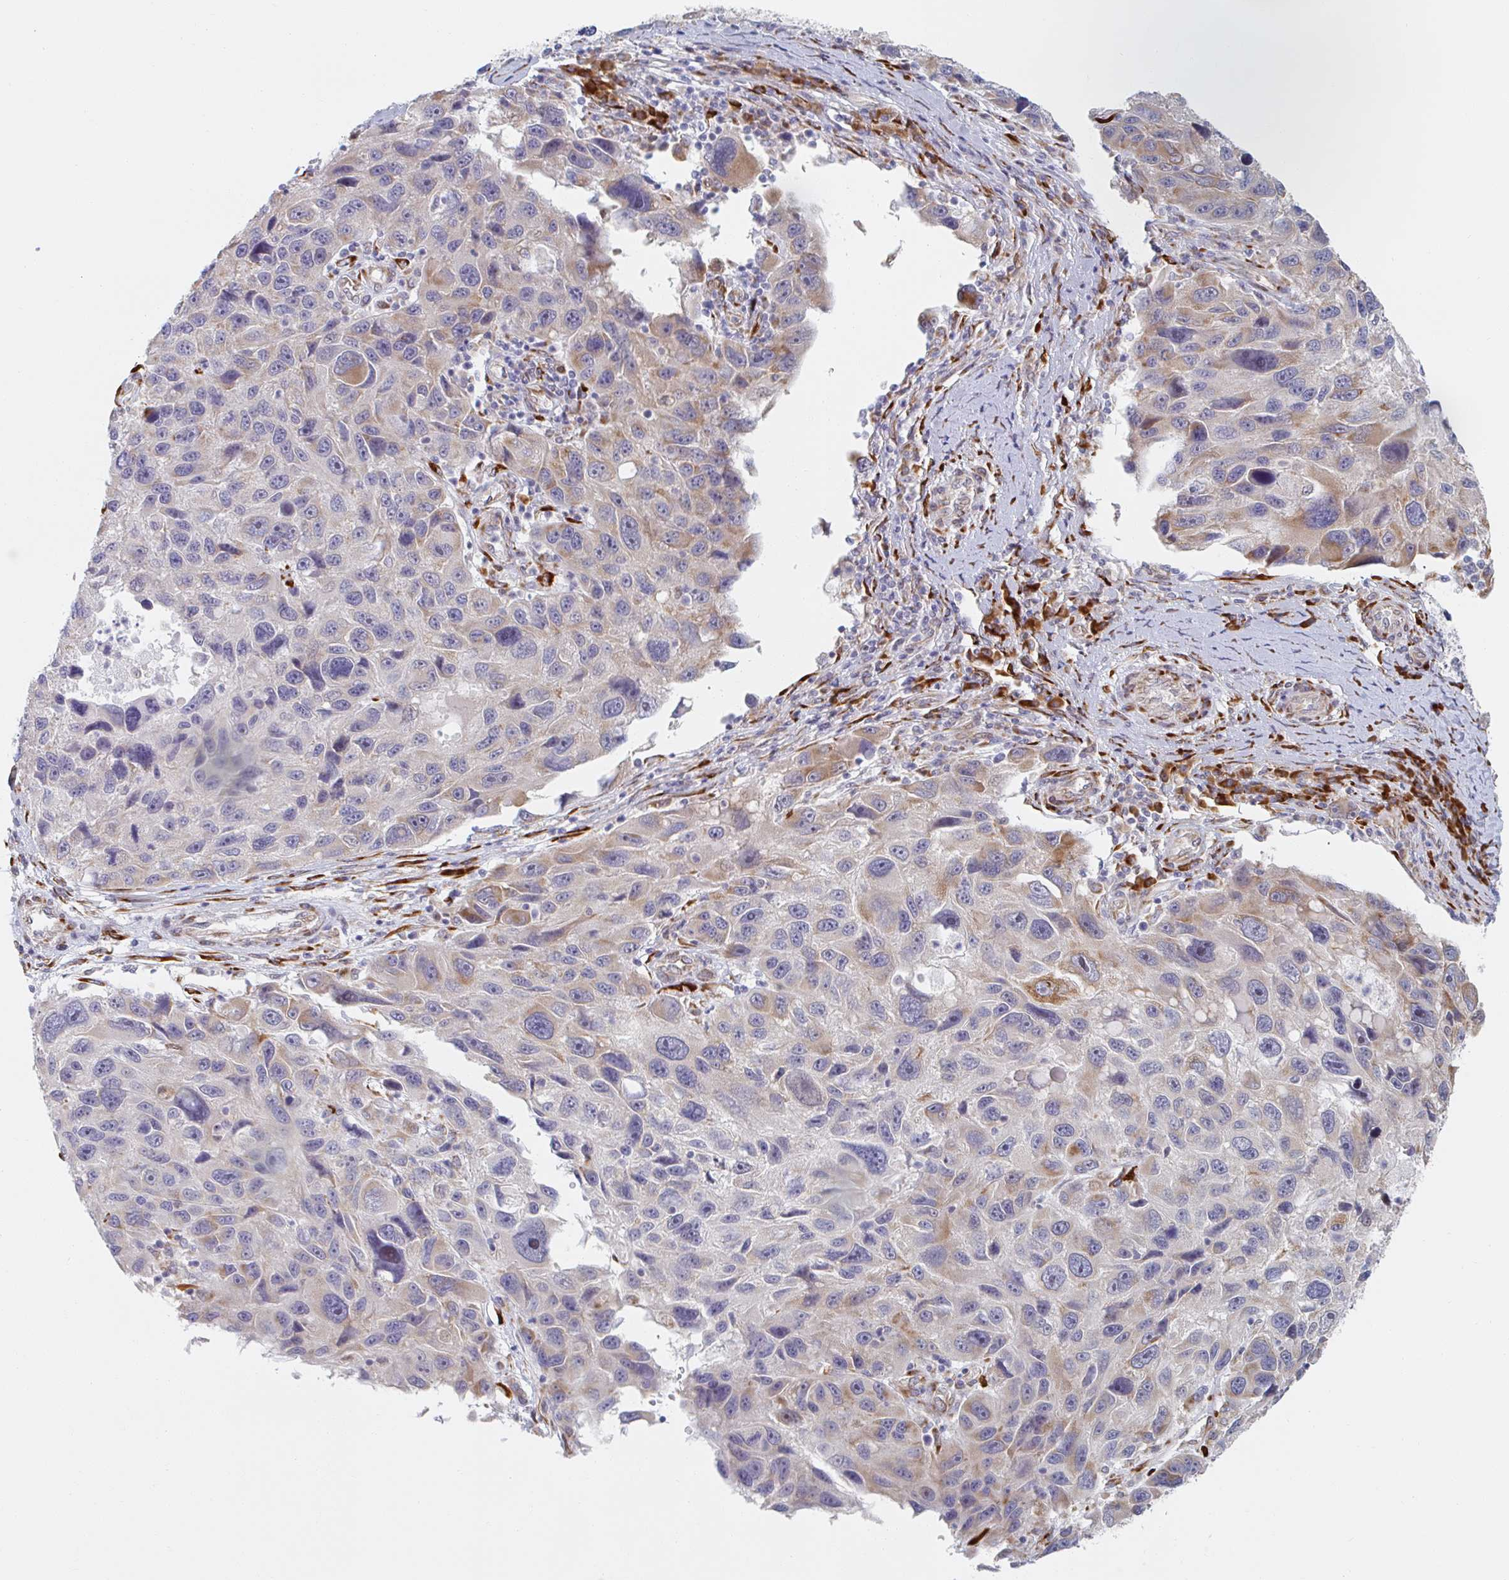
{"staining": {"intensity": "moderate", "quantity": "<25%", "location": "cytoplasmic/membranous"}, "tissue": "melanoma", "cell_type": "Tumor cells", "image_type": "cancer", "snomed": [{"axis": "morphology", "description": "Malignant melanoma, NOS"}, {"axis": "topography", "description": "Skin"}], "caption": "Melanoma stained with DAB immunohistochemistry reveals low levels of moderate cytoplasmic/membranous staining in about <25% of tumor cells.", "gene": "TRAPPC10", "patient": {"sex": "male", "age": 53}}